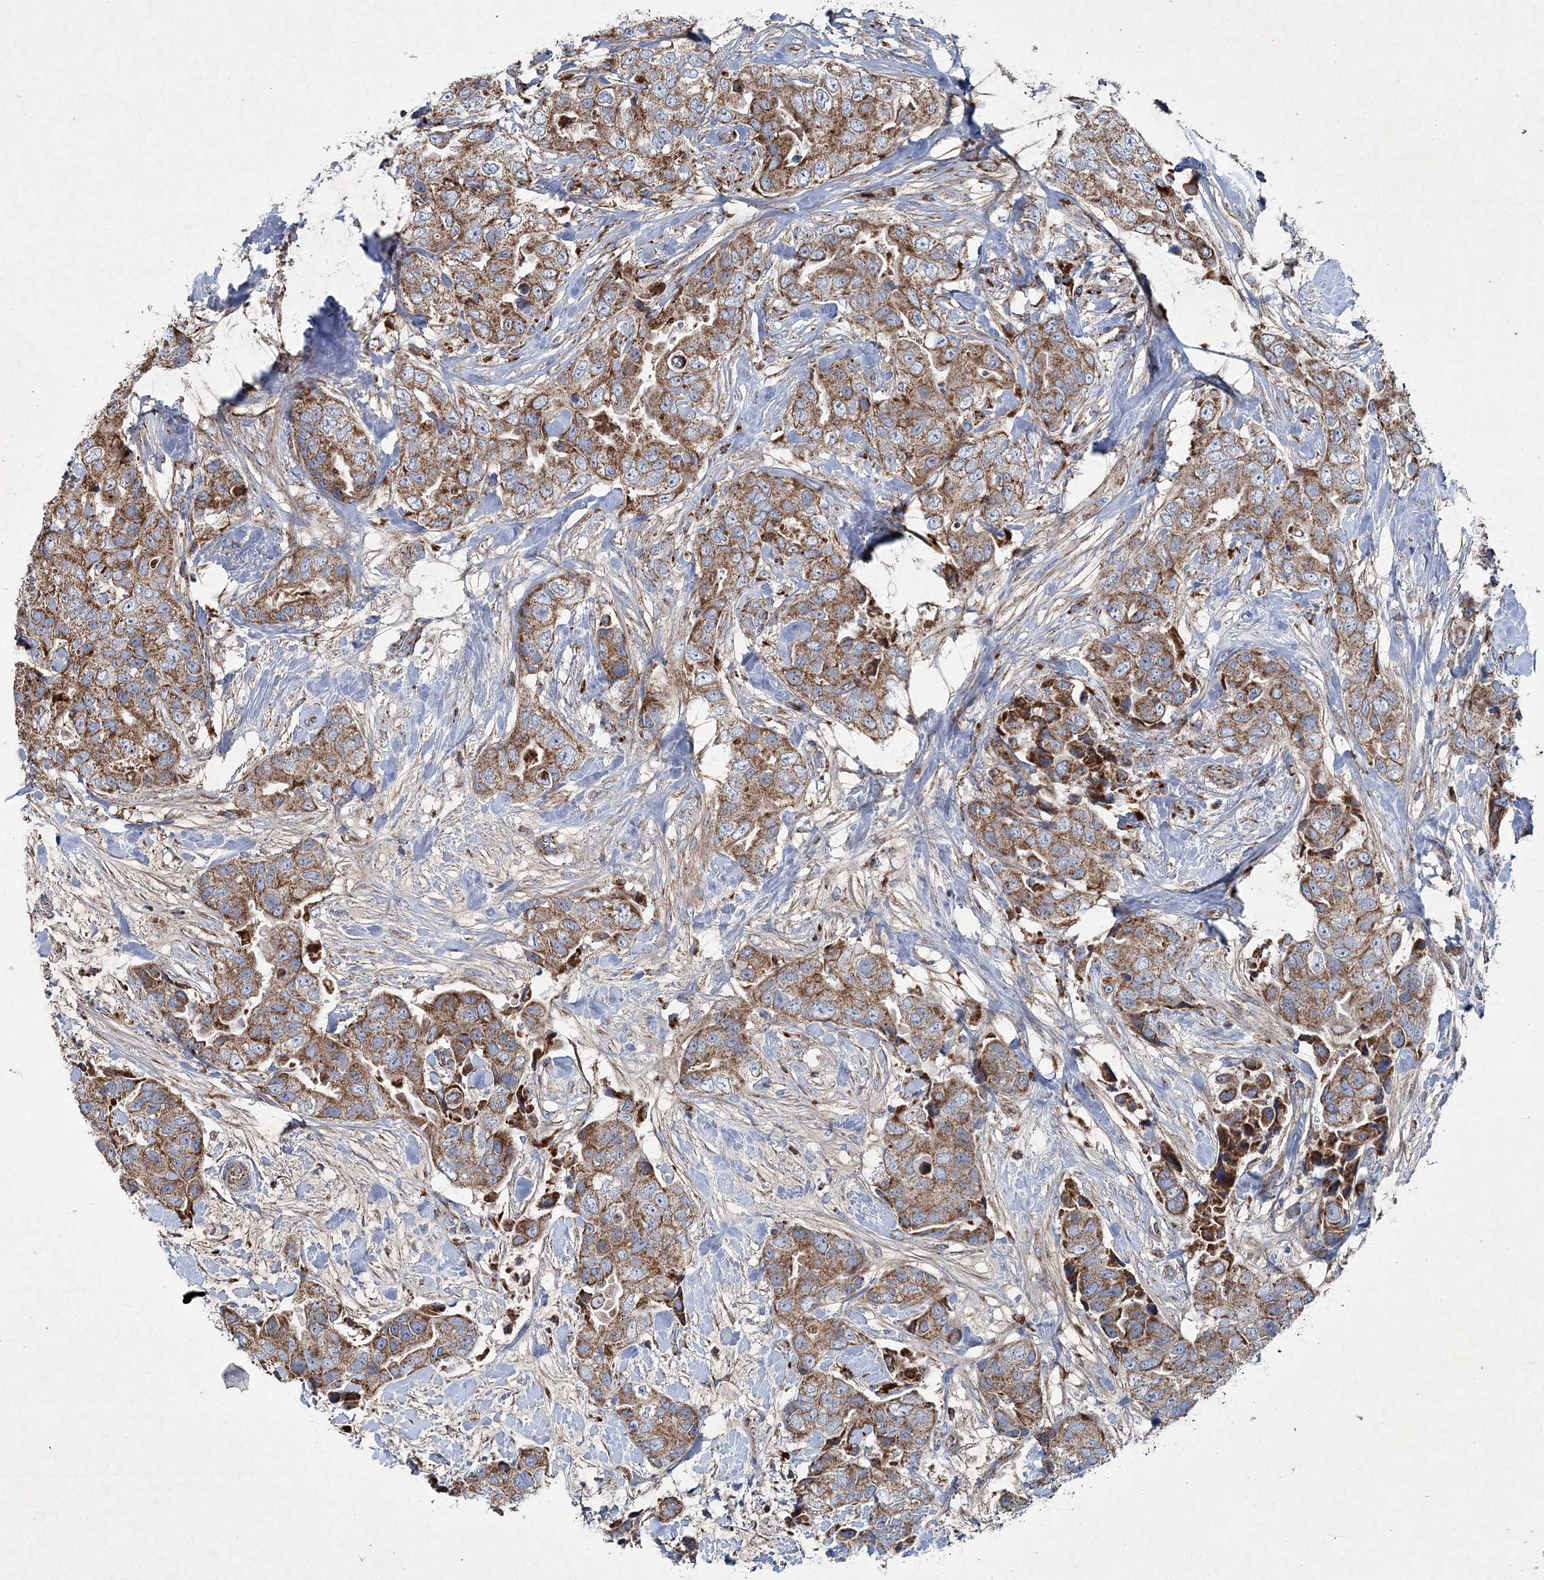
{"staining": {"intensity": "moderate", "quantity": ">75%", "location": "cytoplasmic/membranous"}, "tissue": "breast cancer", "cell_type": "Tumor cells", "image_type": "cancer", "snomed": [{"axis": "morphology", "description": "Duct carcinoma"}, {"axis": "topography", "description": "Breast"}], "caption": "An immunohistochemistry image of neoplastic tissue is shown. Protein staining in brown shows moderate cytoplasmic/membranous positivity in breast cancer within tumor cells. (DAB (3,3'-diaminobenzidine) = brown stain, brightfield microscopy at high magnification).", "gene": "SPAG16", "patient": {"sex": "female", "age": 62}}